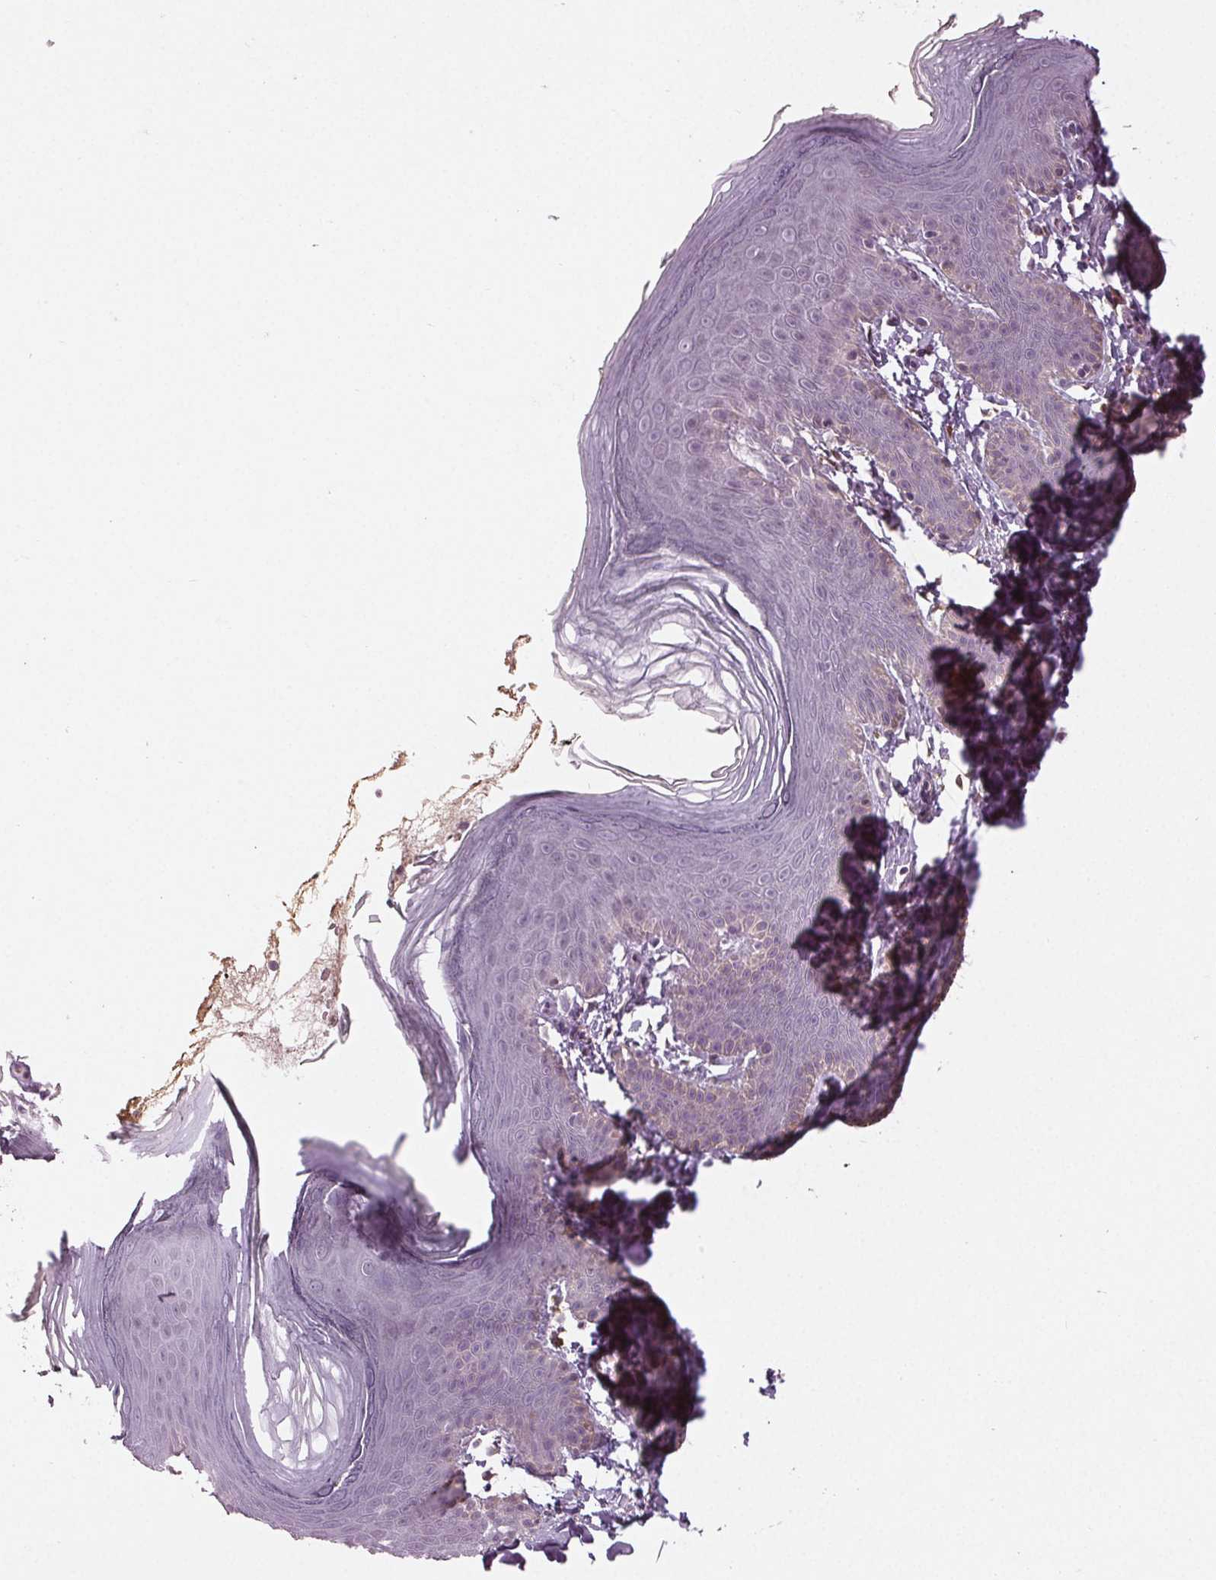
{"staining": {"intensity": "negative", "quantity": "none", "location": "none"}, "tissue": "skin", "cell_type": "Epidermal cells", "image_type": "normal", "snomed": [{"axis": "morphology", "description": "Normal tissue, NOS"}, {"axis": "topography", "description": "Anal"}], "caption": "Immunohistochemical staining of normal human skin exhibits no significant staining in epidermal cells.", "gene": "ZNF605", "patient": {"sex": "male", "age": 53}}